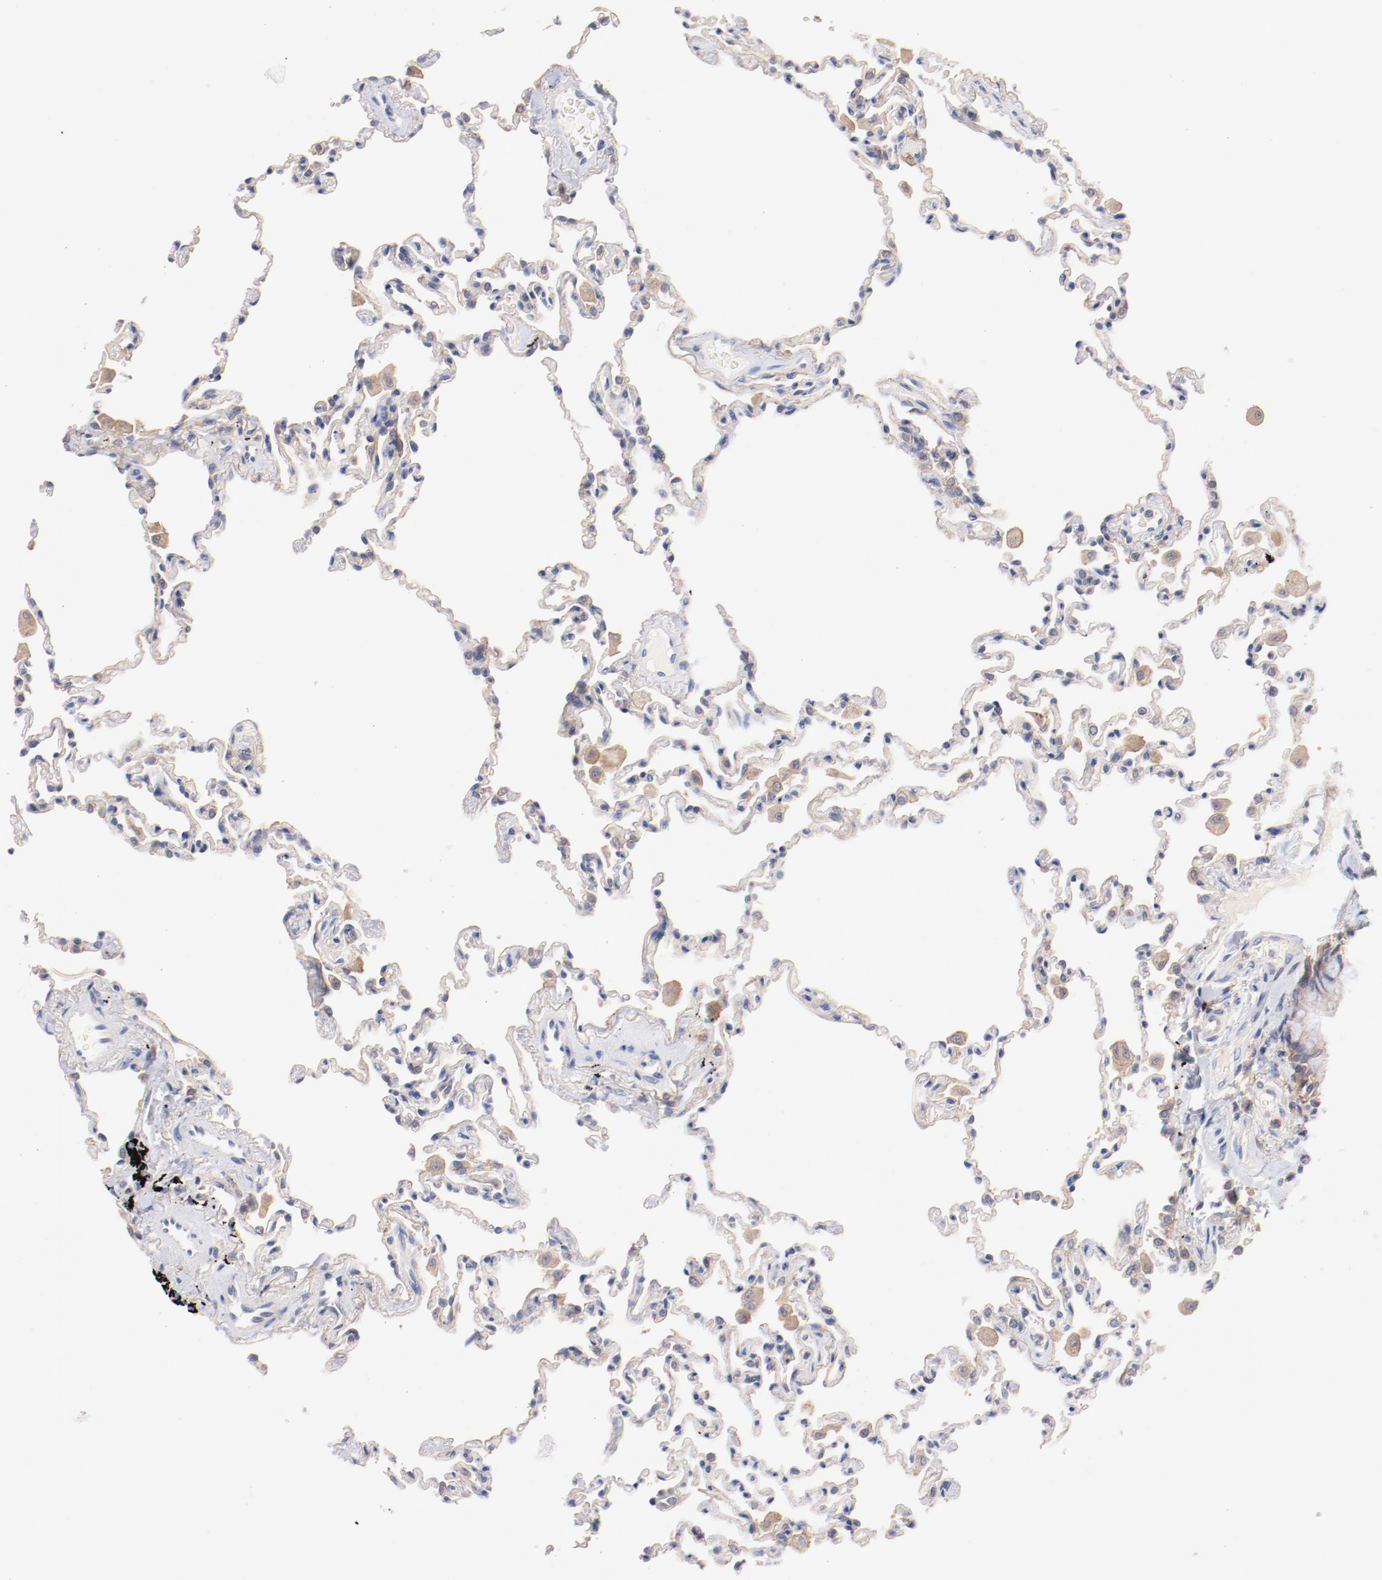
{"staining": {"intensity": "negative", "quantity": "none", "location": "none"}, "tissue": "lung", "cell_type": "Alveolar cells", "image_type": "normal", "snomed": [{"axis": "morphology", "description": "Normal tissue, NOS"}, {"axis": "topography", "description": "Lung"}], "caption": "Immunohistochemistry image of normal lung: human lung stained with DAB shows no significant protein expression in alveolar cells. Nuclei are stained in blue.", "gene": "SETD3", "patient": {"sex": "male", "age": 59}}